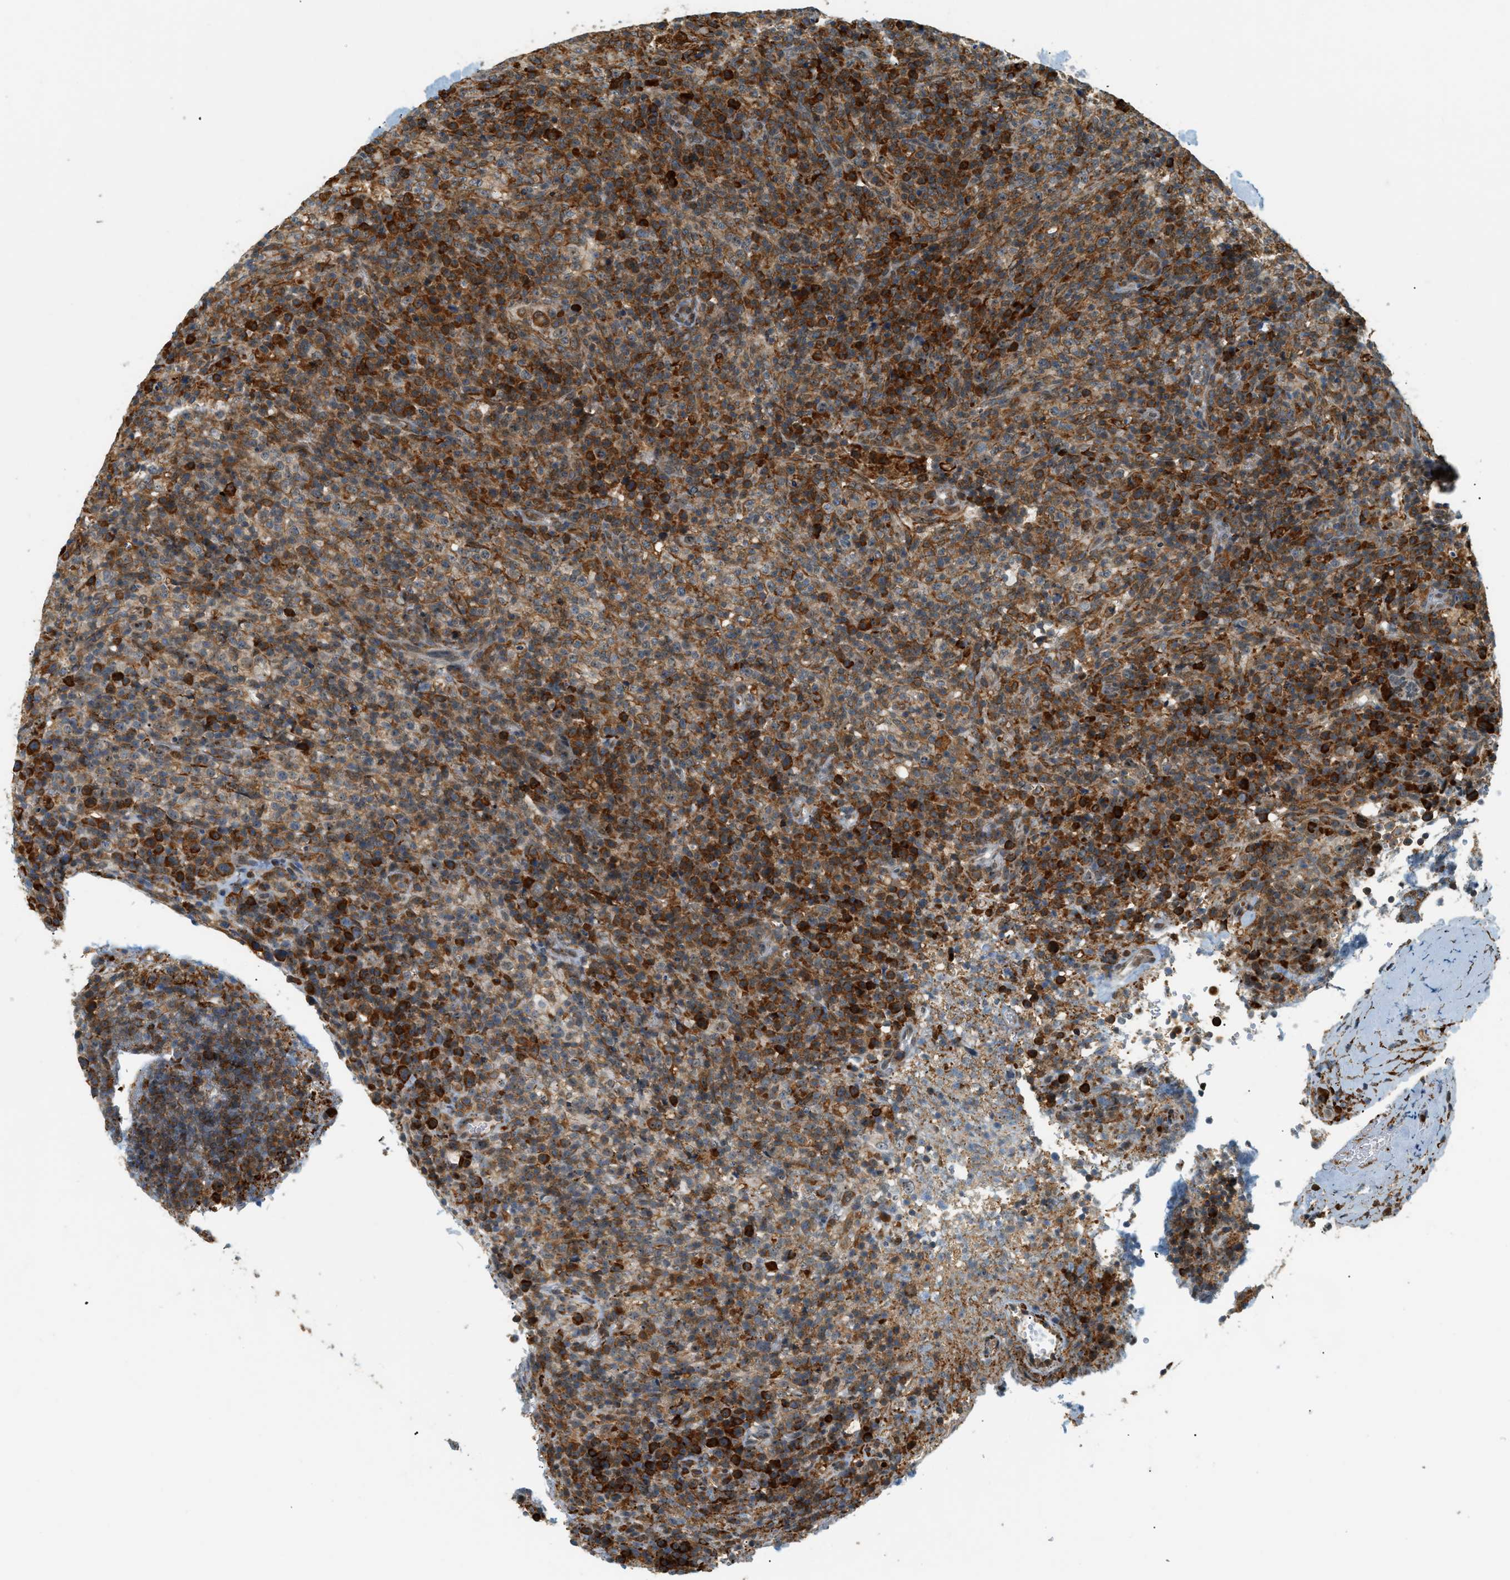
{"staining": {"intensity": "moderate", "quantity": ">75%", "location": "cytoplasmic/membranous"}, "tissue": "lymphoma", "cell_type": "Tumor cells", "image_type": "cancer", "snomed": [{"axis": "morphology", "description": "Malignant lymphoma, non-Hodgkin's type, High grade"}, {"axis": "topography", "description": "Lymph node"}], "caption": "IHC micrograph of neoplastic tissue: malignant lymphoma, non-Hodgkin's type (high-grade) stained using IHC exhibits medium levels of moderate protein expression localized specifically in the cytoplasmic/membranous of tumor cells, appearing as a cytoplasmic/membranous brown color.", "gene": "SEMA4D", "patient": {"sex": "female", "age": 76}}